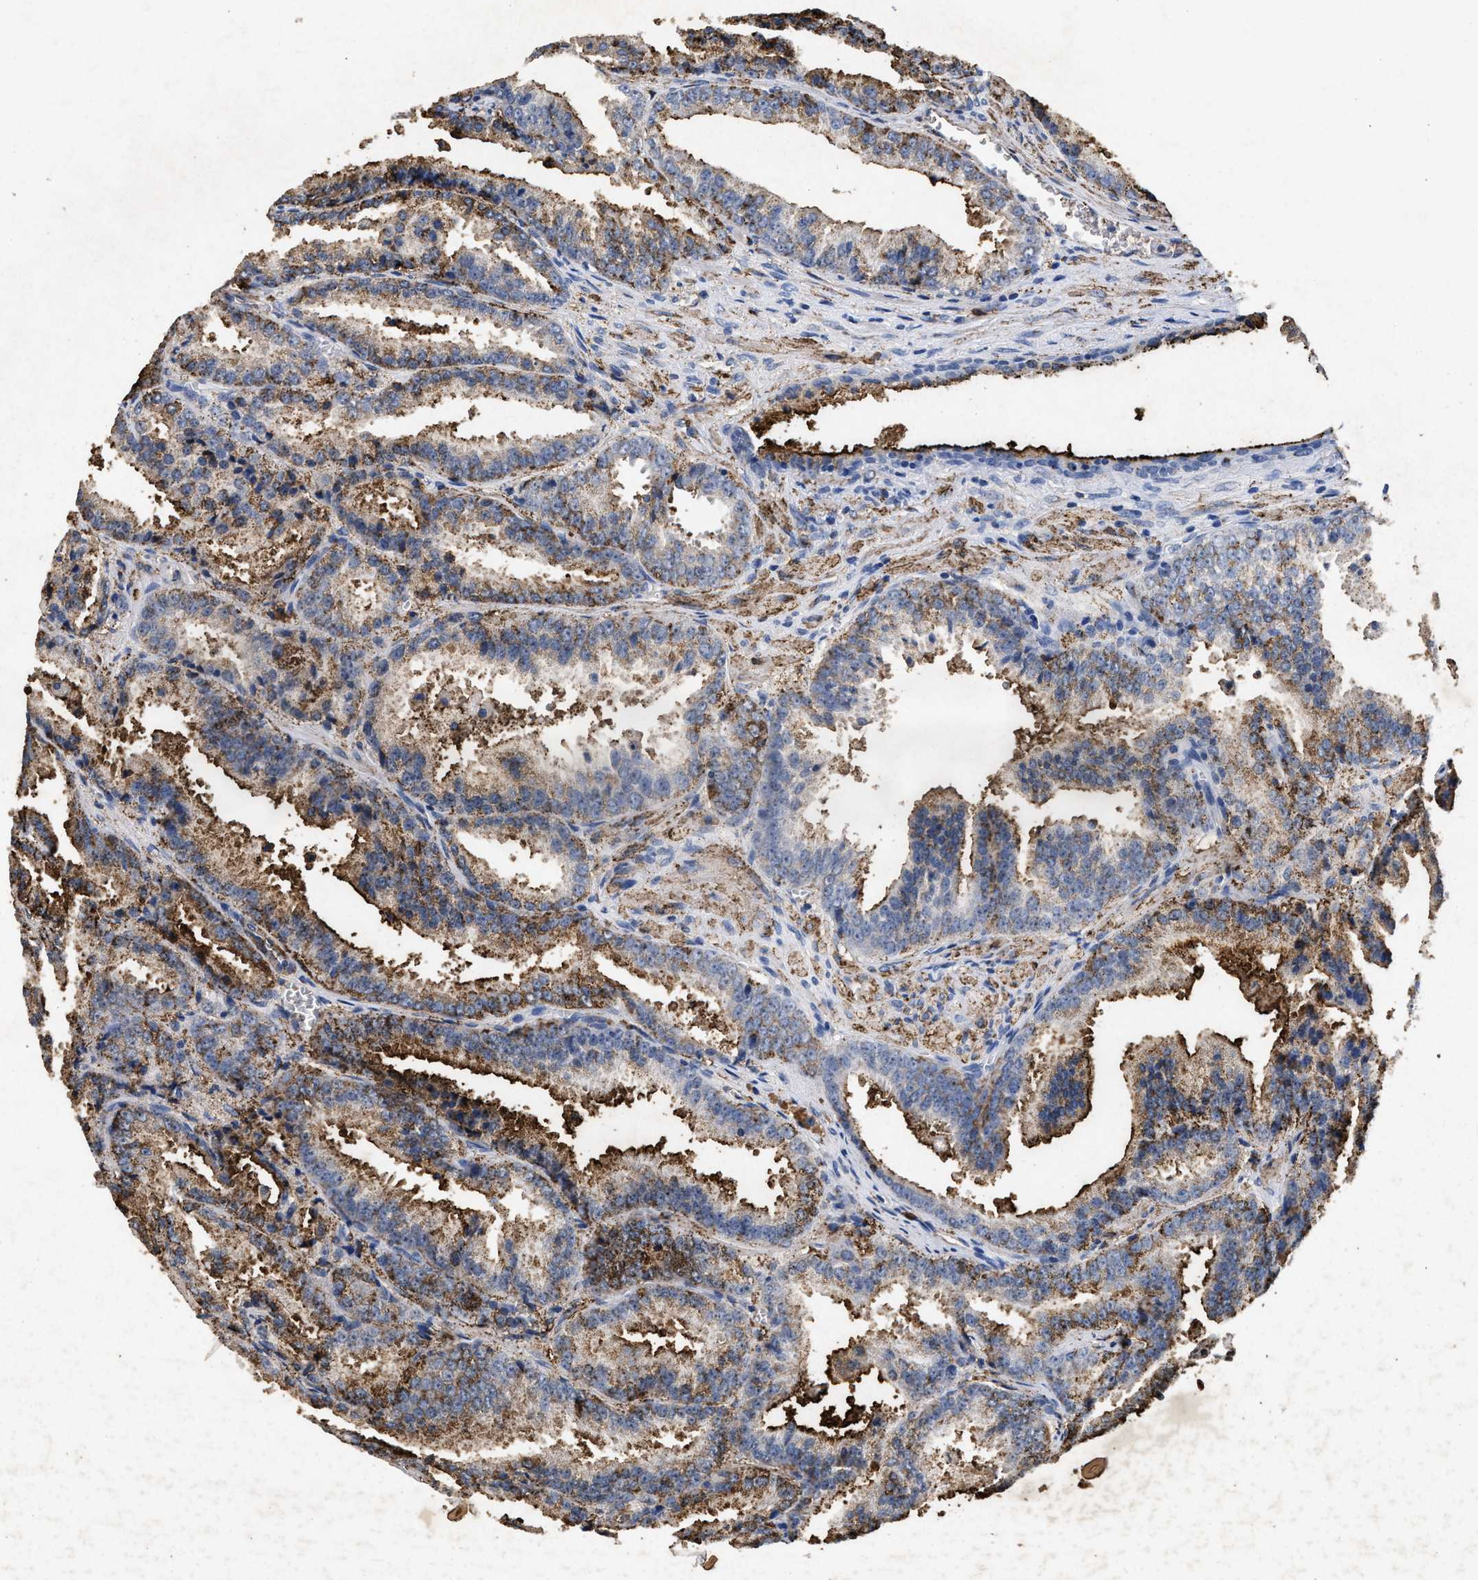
{"staining": {"intensity": "moderate", "quantity": "25%-75%", "location": "cytoplasmic/membranous"}, "tissue": "prostate cancer", "cell_type": "Tumor cells", "image_type": "cancer", "snomed": [{"axis": "morphology", "description": "Adenocarcinoma, High grade"}, {"axis": "topography", "description": "Prostate"}], "caption": "Protein staining exhibits moderate cytoplasmic/membranous expression in approximately 25%-75% of tumor cells in prostate cancer.", "gene": "LTB4R2", "patient": {"sex": "male", "age": 61}}